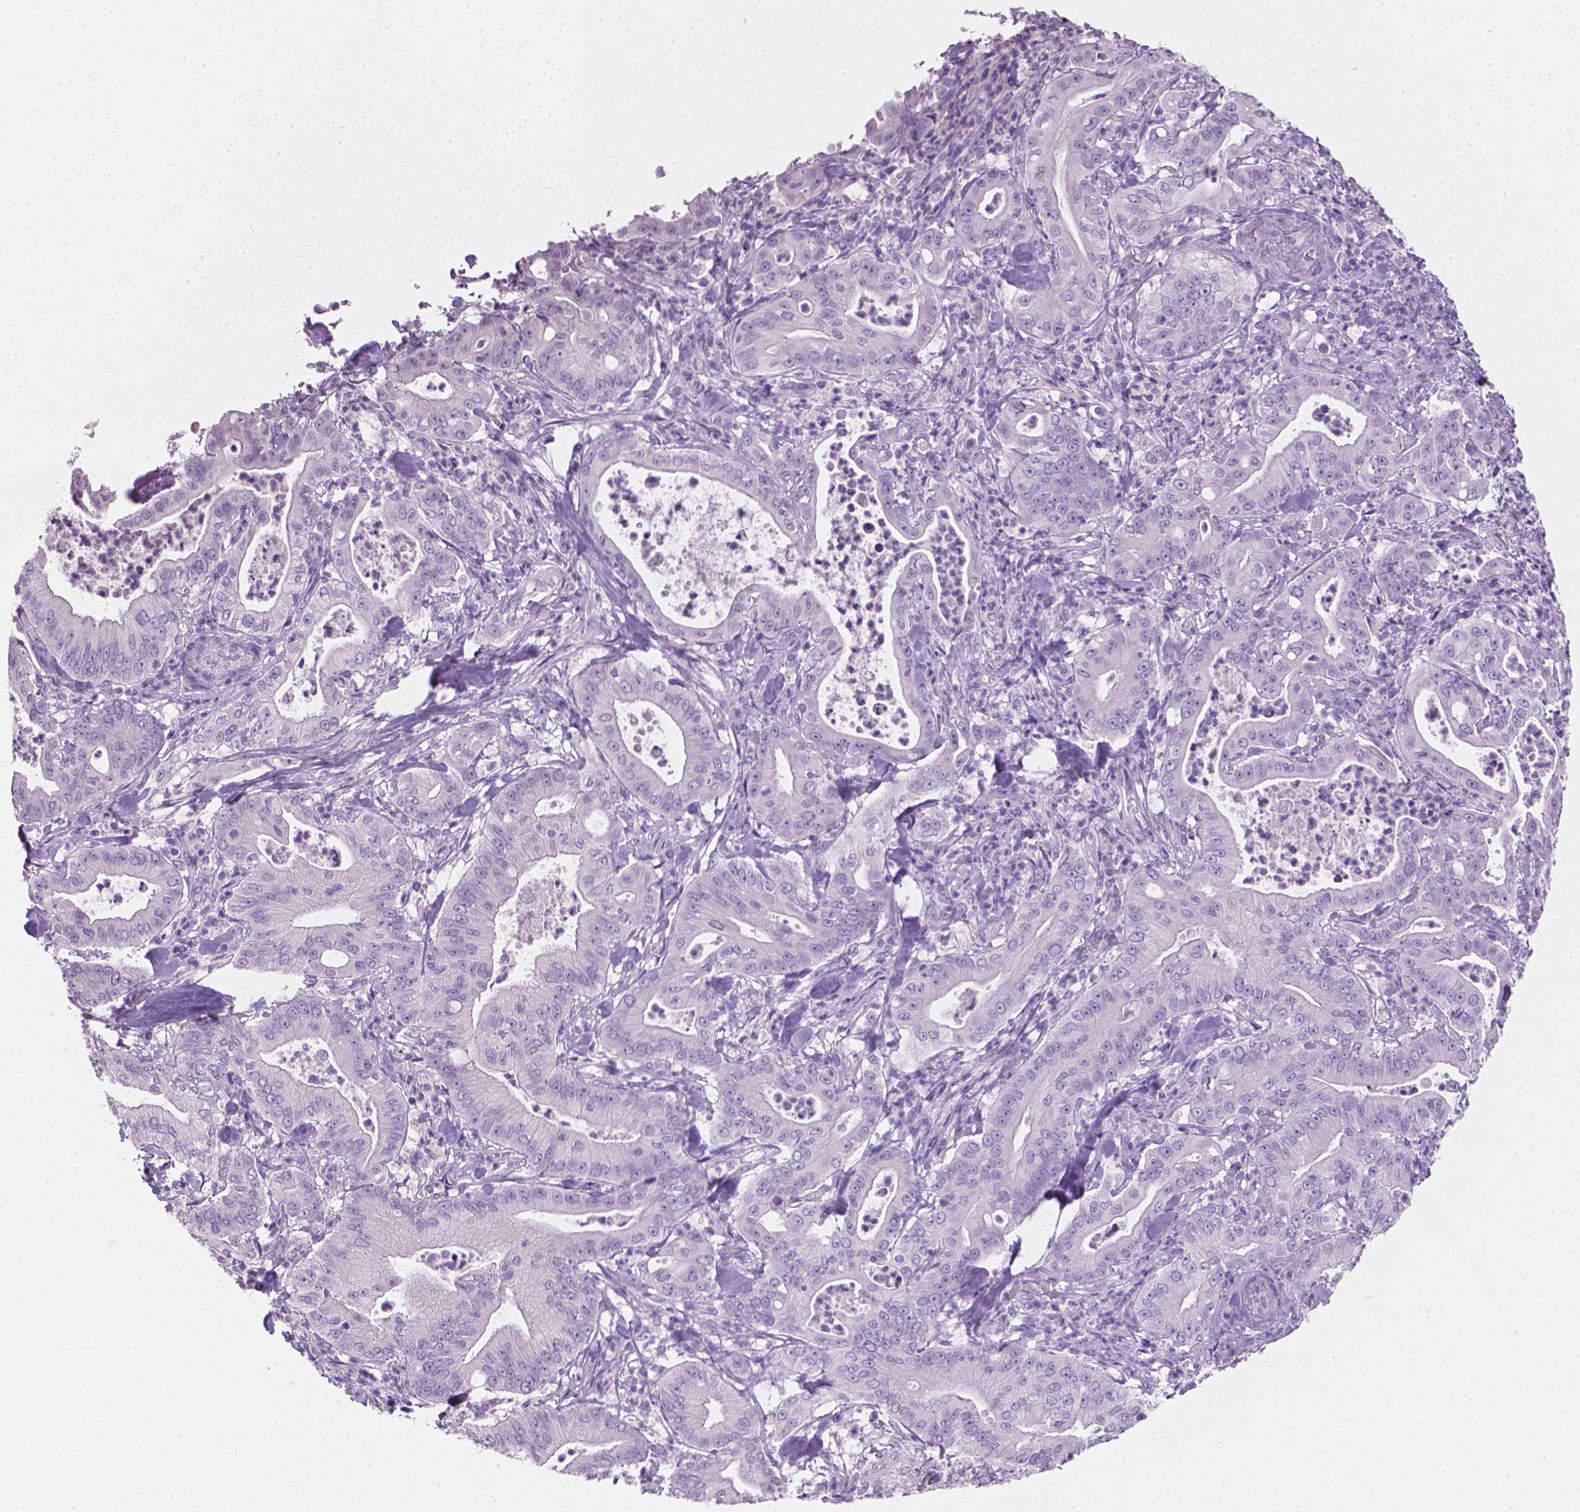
{"staining": {"intensity": "negative", "quantity": "none", "location": "none"}, "tissue": "pancreatic cancer", "cell_type": "Tumor cells", "image_type": "cancer", "snomed": [{"axis": "morphology", "description": "Adenocarcinoma, NOS"}, {"axis": "topography", "description": "Pancreas"}], "caption": "Immunohistochemistry image of pancreatic cancer (adenocarcinoma) stained for a protein (brown), which displays no positivity in tumor cells.", "gene": "TNNI2", "patient": {"sex": "male", "age": 71}}